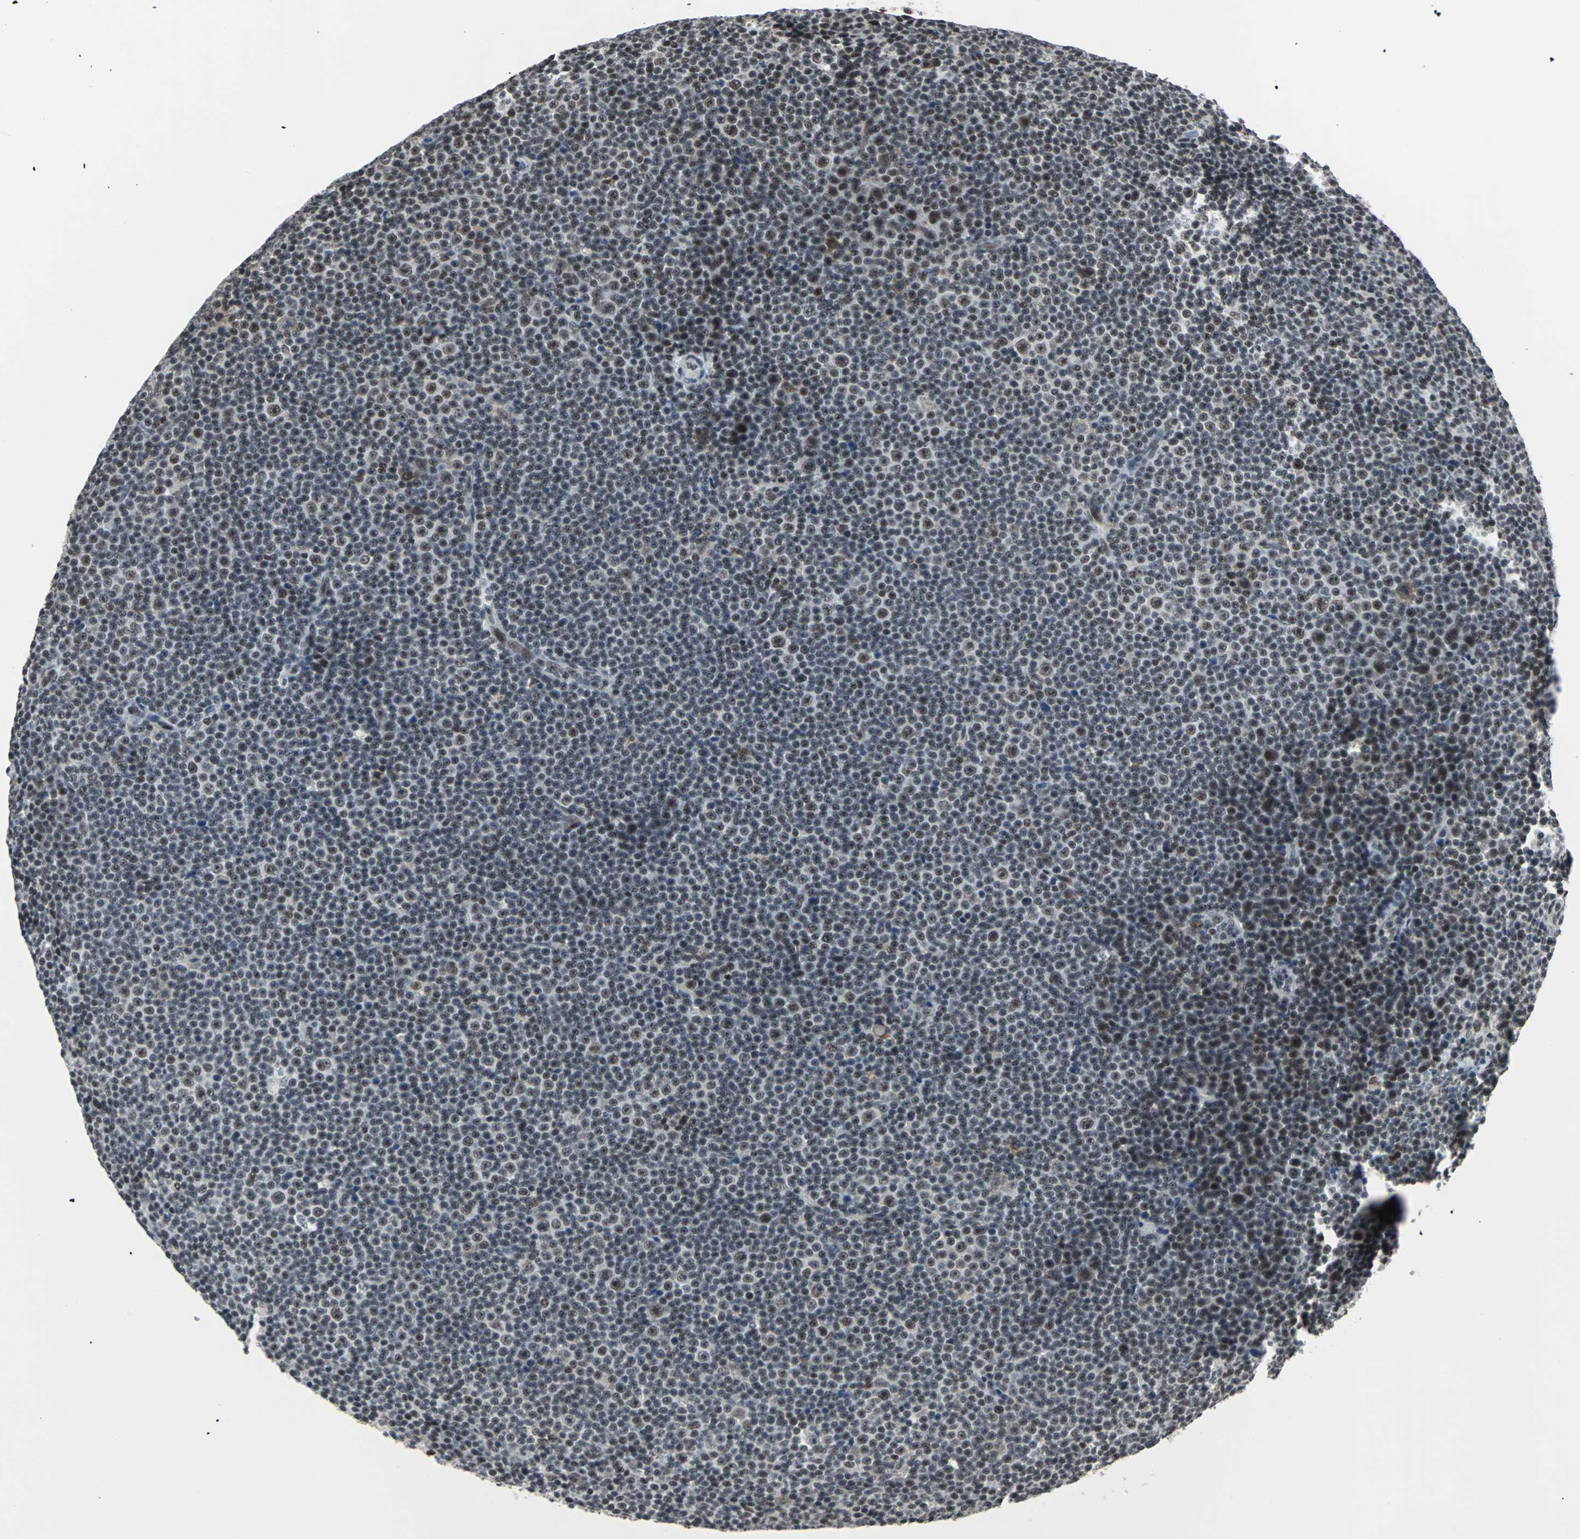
{"staining": {"intensity": "moderate", "quantity": ">75%", "location": "nuclear"}, "tissue": "lymphoma", "cell_type": "Tumor cells", "image_type": "cancer", "snomed": [{"axis": "morphology", "description": "Malignant lymphoma, non-Hodgkin's type, Low grade"}, {"axis": "topography", "description": "Lymph node"}], "caption": "There is medium levels of moderate nuclear expression in tumor cells of malignant lymphoma, non-Hodgkin's type (low-grade), as demonstrated by immunohistochemical staining (brown color).", "gene": "TERF2IP", "patient": {"sex": "female", "age": 67}}